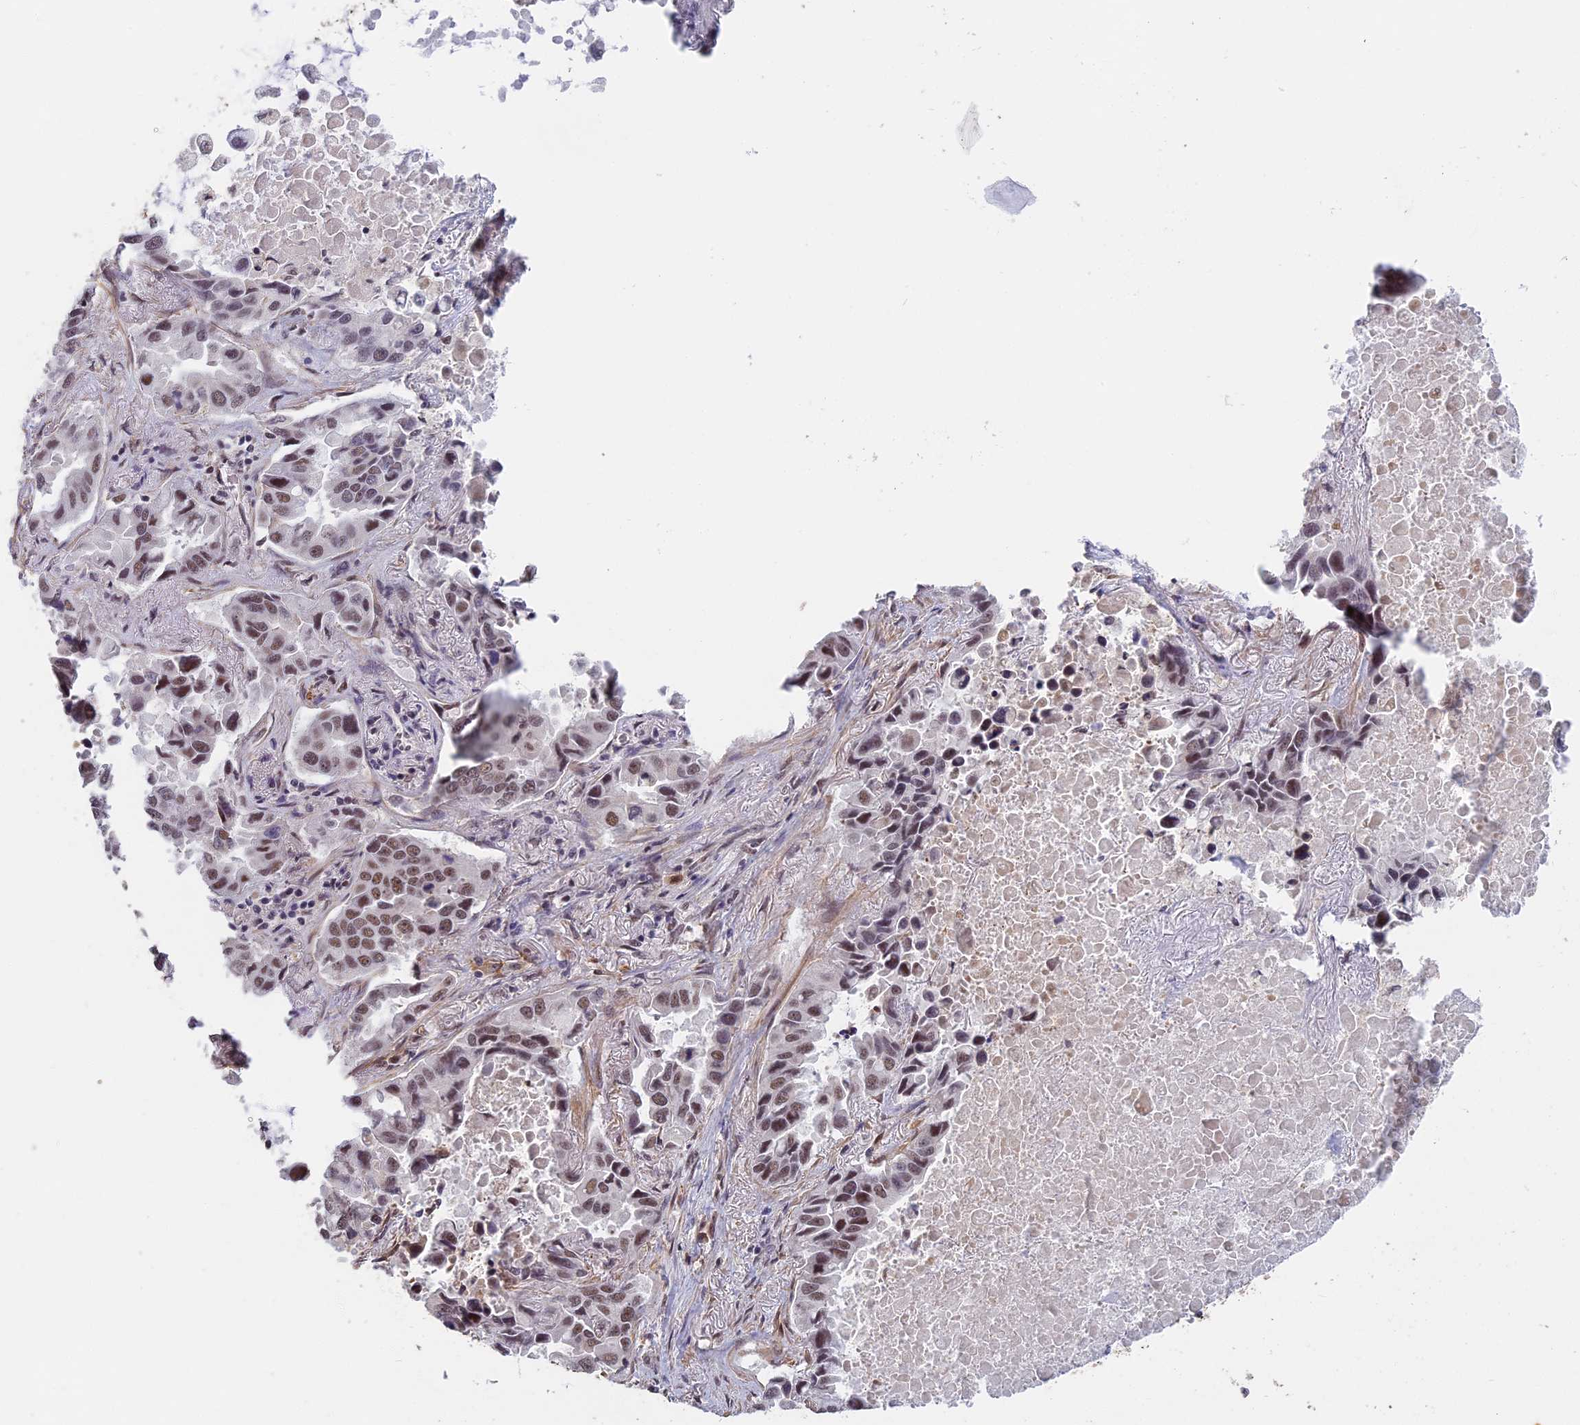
{"staining": {"intensity": "moderate", "quantity": ">75%", "location": "nuclear"}, "tissue": "lung cancer", "cell_type": "Tumor cells", "image_type": "cancer", "snomed": [{"axis": "morphology", "description": "Adenocarcinoma, NOS"}, {"axis": "topography", "description": "Lung"}], "caption": "The histopathology image demonstrates immunohistochemical staining of lung cancer. There is moderate nuclear staining is identified in approximately >75% of tumor cells.", "gene": "MORF4L1", "patient": {"sex": "male", "age": 64}}